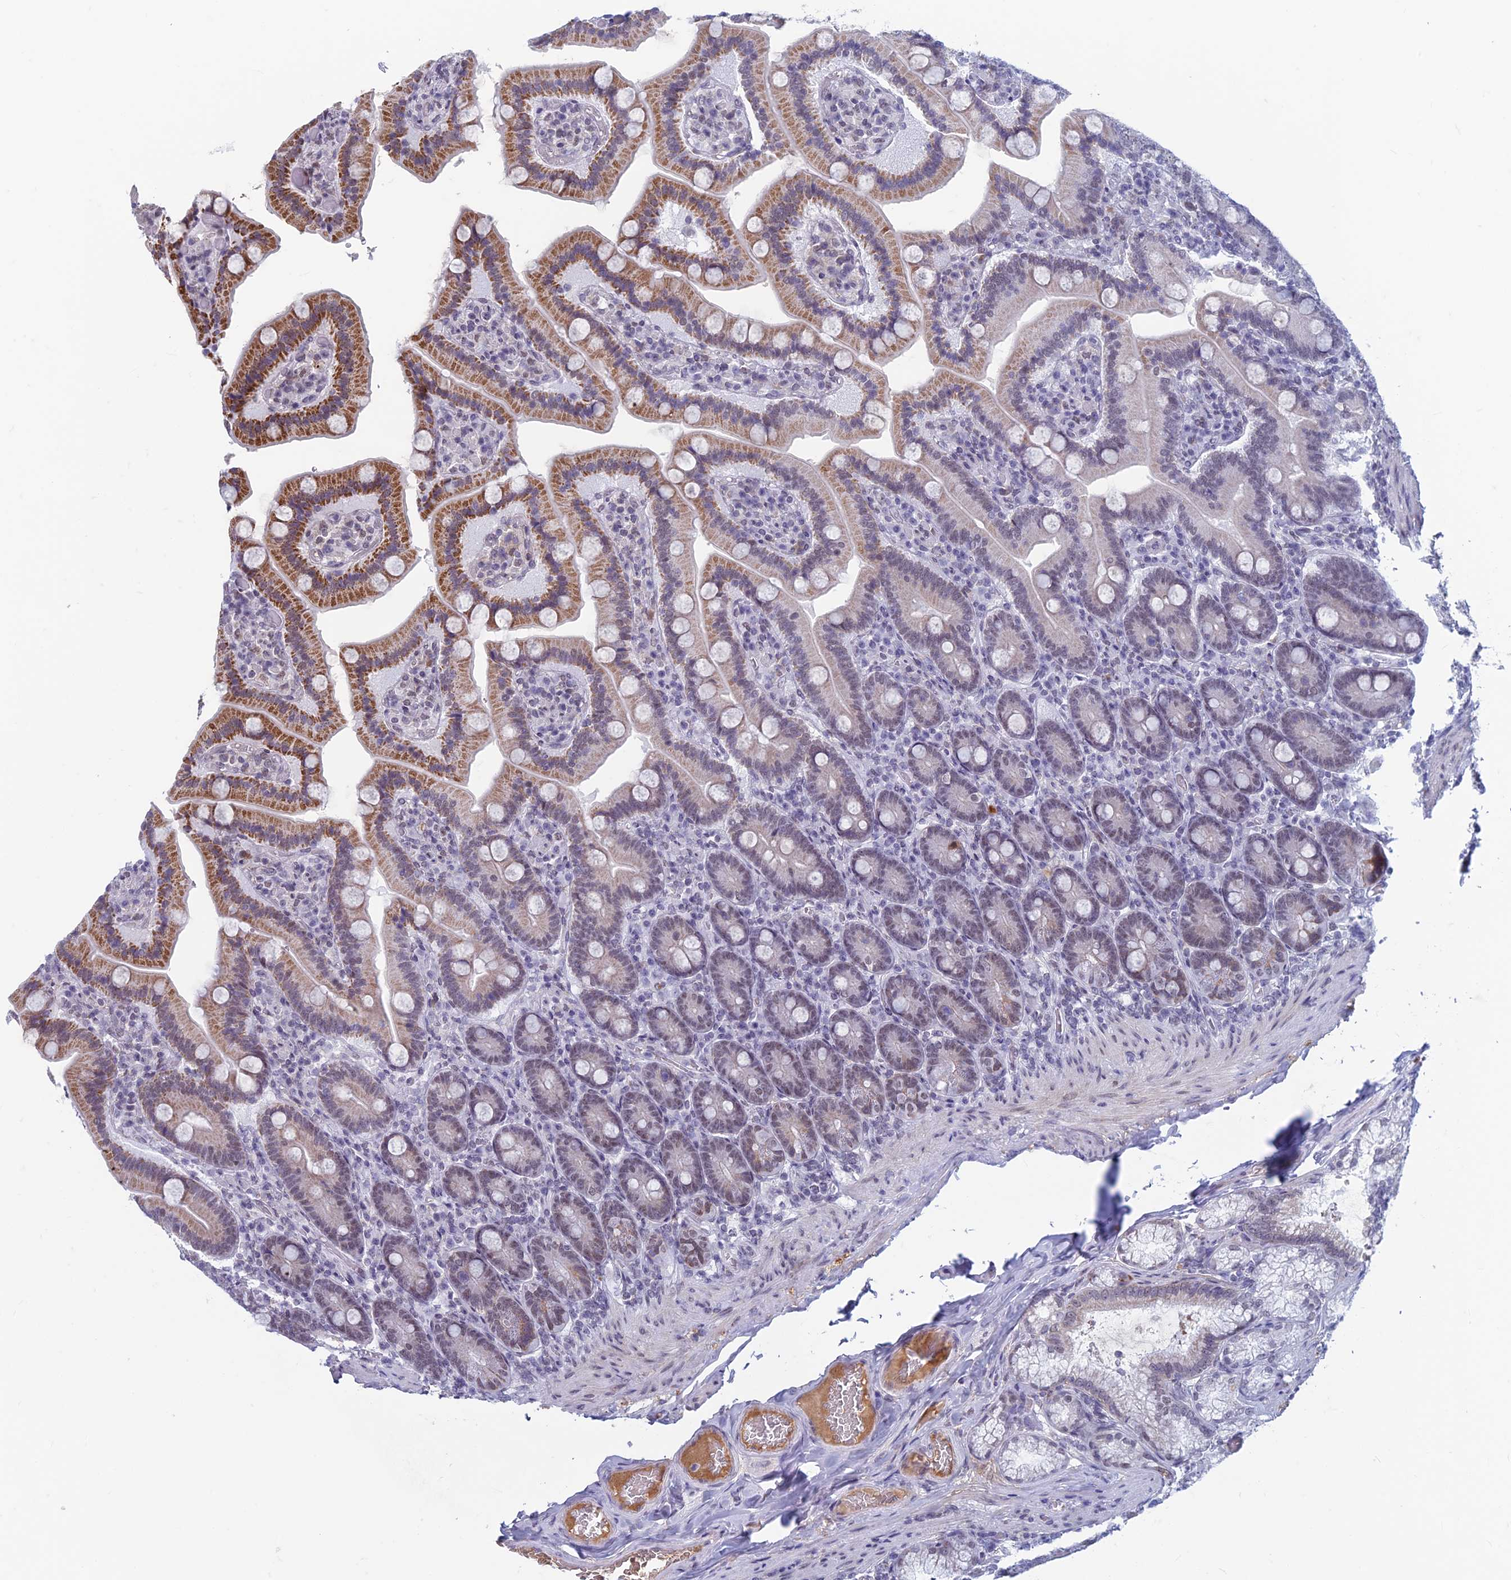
{"staining": {"intensity": "moderate", "quantity": "<25%", "location": "cytoplasmic/membranous,nuclear"}, "tissue": "duodenum", "cell_type": "Glandular cells", "image_type": "normal", "snomed": [{"axis": "morphology", "description": "Normal tissue, NOS"}, {"axis": "topography", "description": "Duodenum"}], "caption": "An image of duodenum stained for a protein reveals moderate cytoplasmic/membranous,nuclear brown staining in glandular cells.", "gene": "ASH2L", "patient": {"sex": "female", "age": 62}}